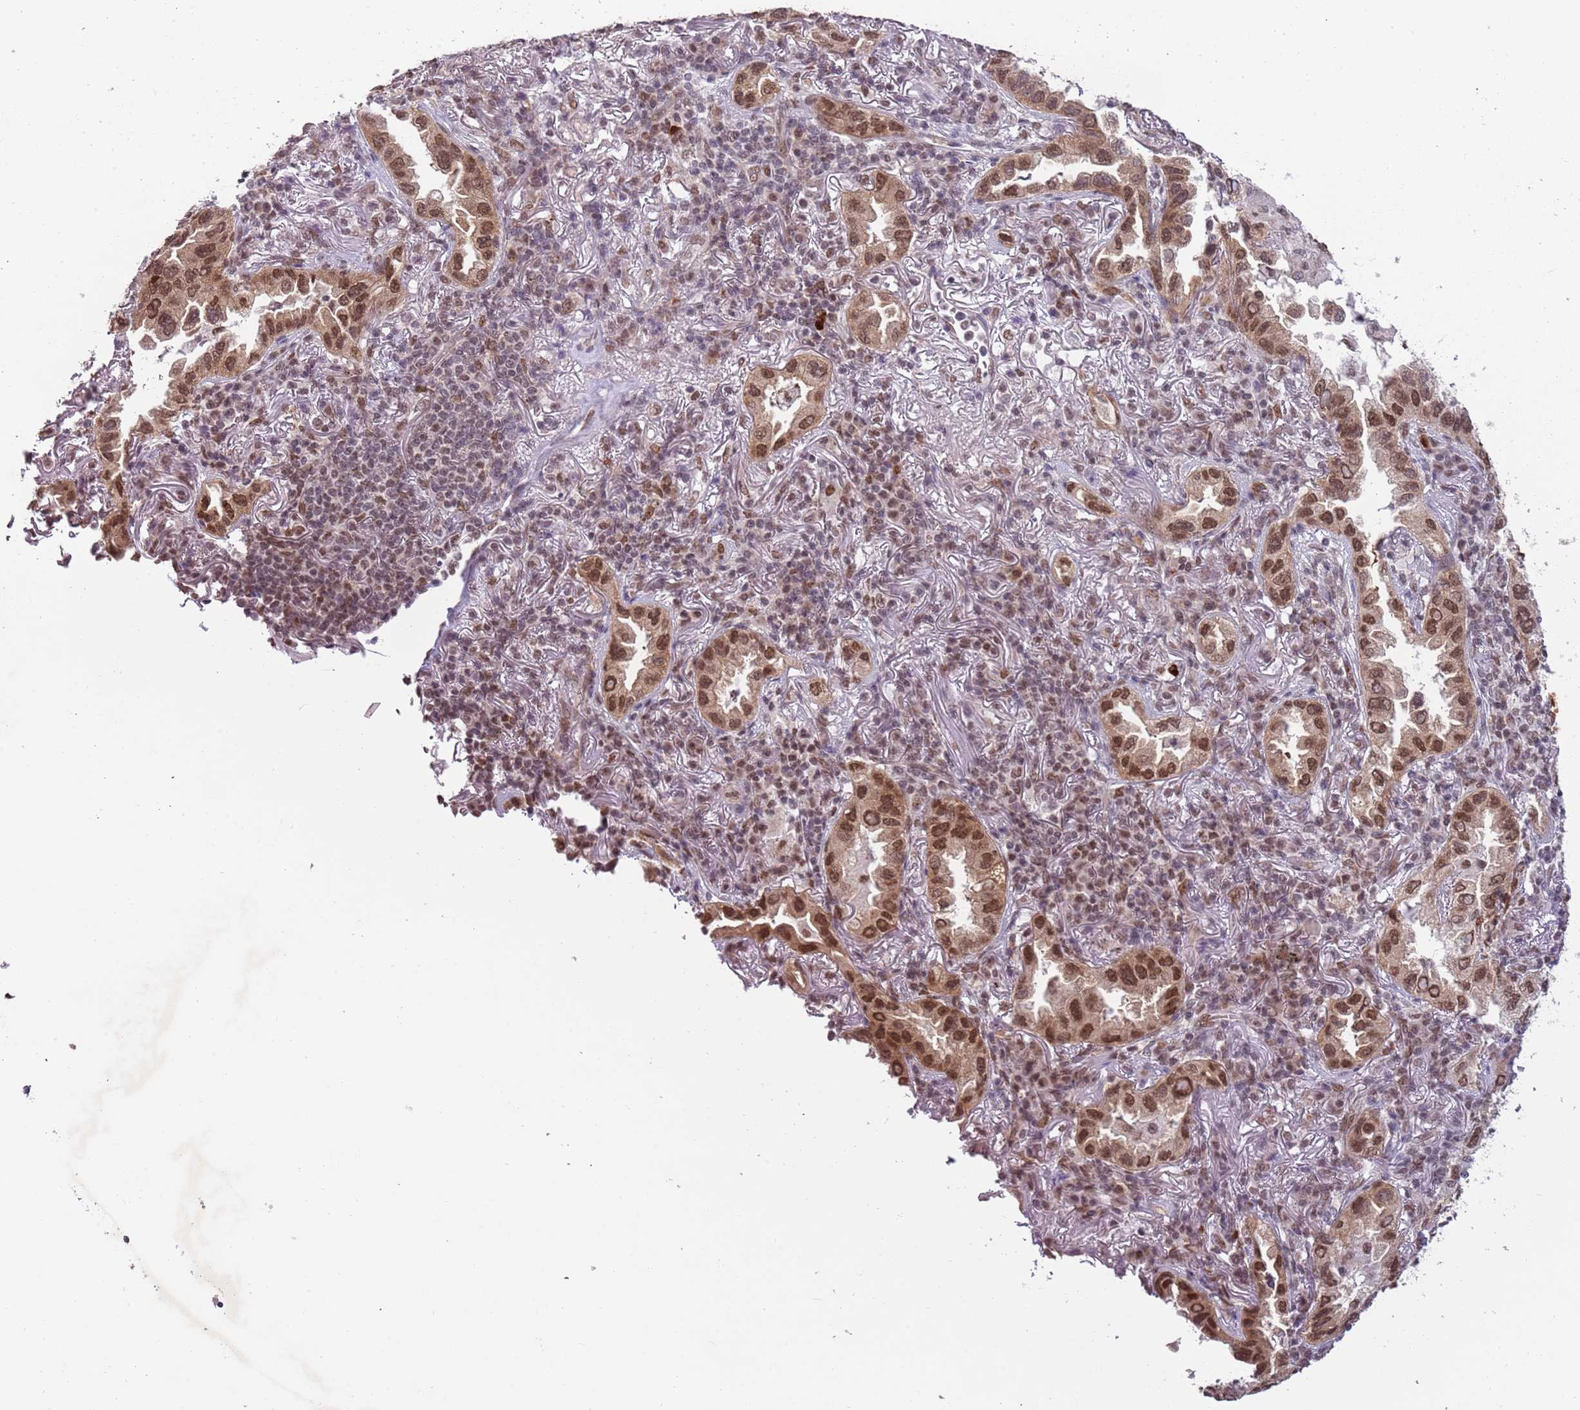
{"staining": {"intensity": "strong", "quantity": ">75%", "location": "cytoplasmic/membranous,nuclear"}, "tissue": "lung cancer", "cell_type": "Tumor cells", "image_type": "cancer", "snomed": [{"axis": "morphology", "description": "Adenocarcinoma, NOS"}, {"axis": "topography", "description": "Lung"}], "caption": "This is a micrograph of immunohistochemistry staining of lung cancer (adenocarcinoma), which shows strong expression in the cytoplasmic/membranous and nuclear of tumor cells.", "gene": "FAM120AOS", "patient": {"sex": "female", "age": 69}}